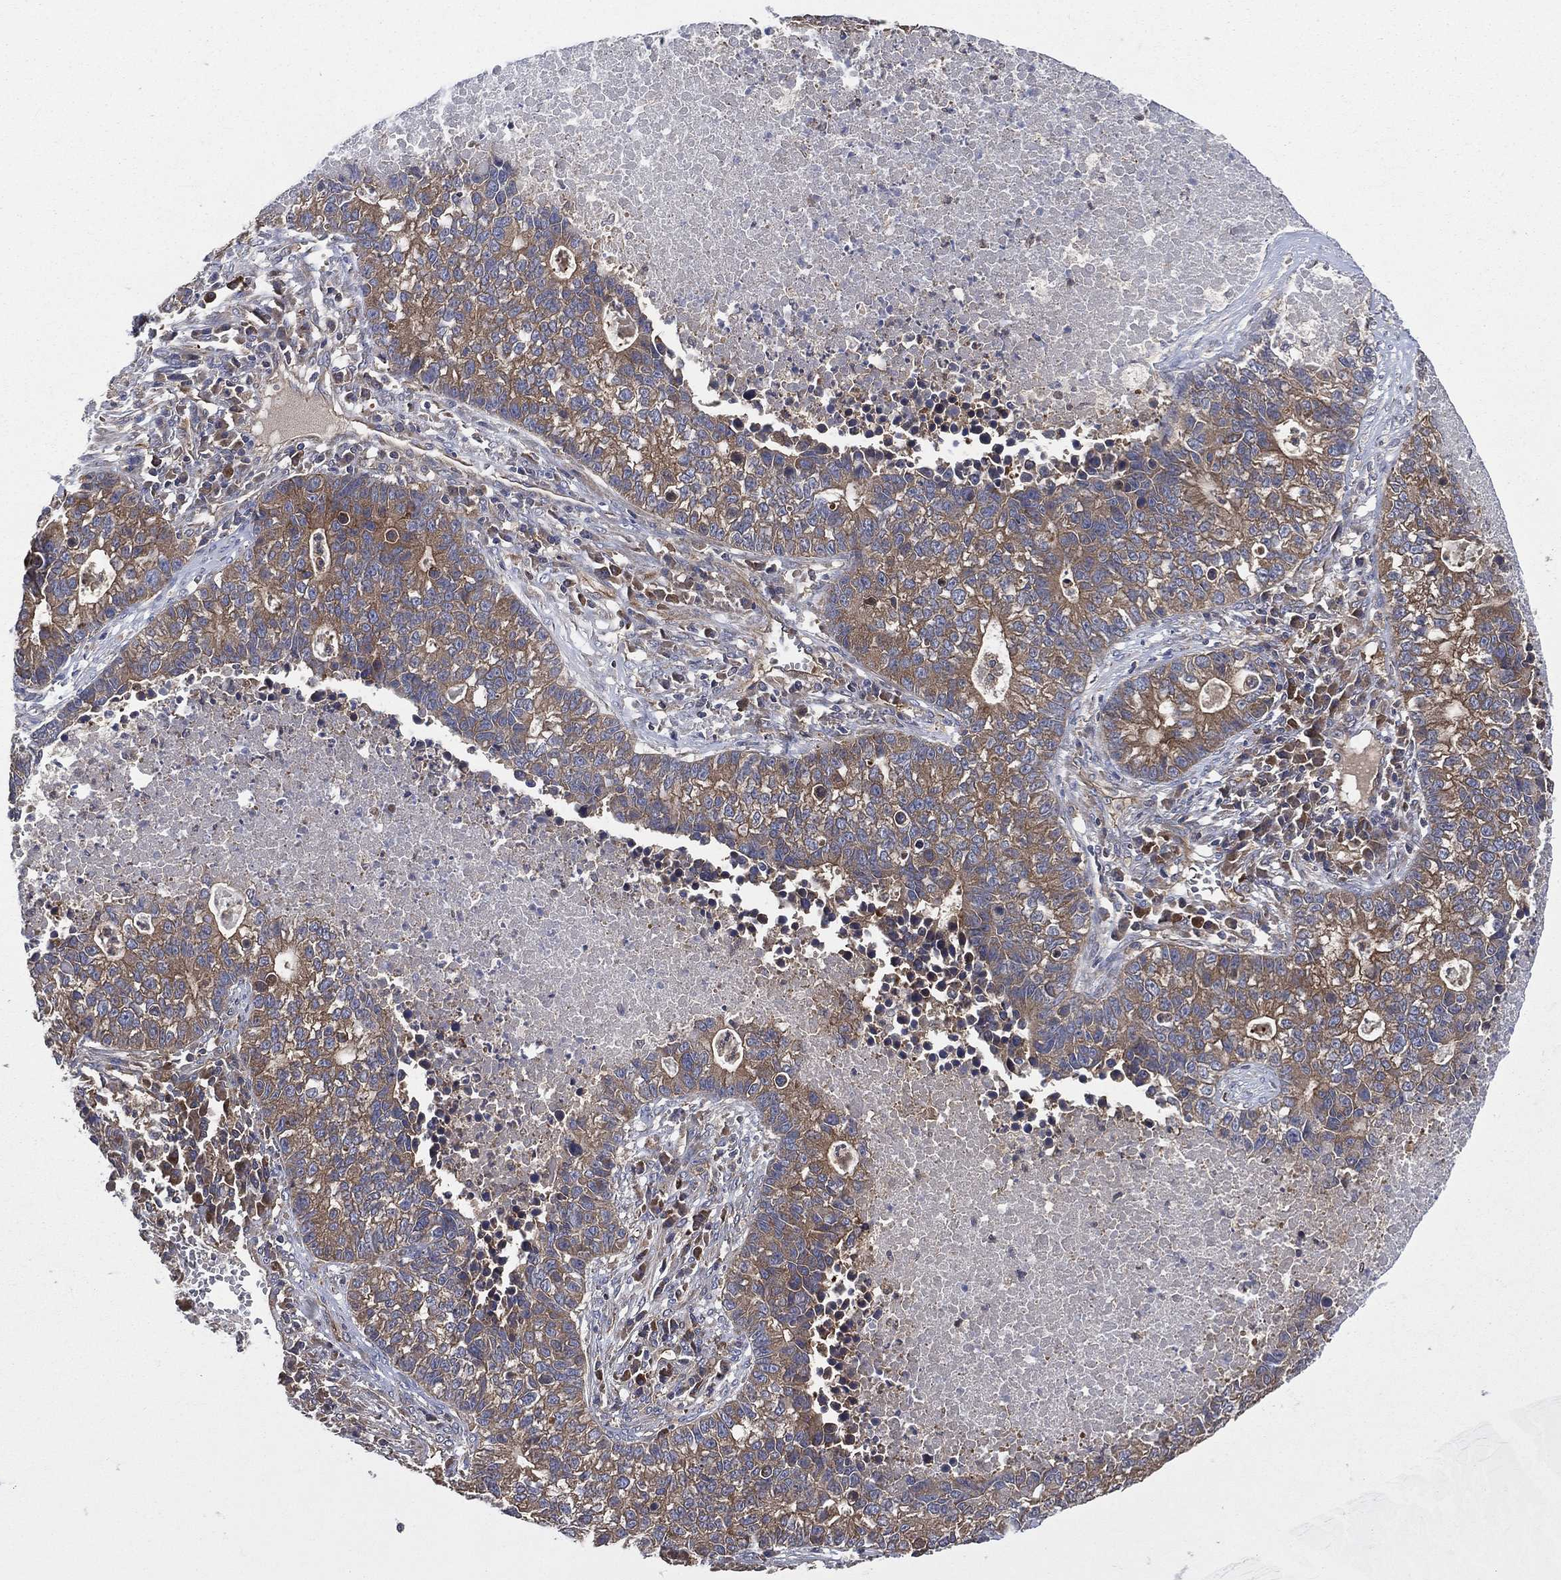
{"staining": {"intensity": "moderate", "quantity": "25%-75%", "location": "cytoplasmic/membranous"}, "tissue": "lung cancer", "cell_type": "Tumor cells", "image_type": "cancer", "snomed": [{"axis": "morphology", "description": "Adenocarcinoma, NOS"}, {"axis": "topography", "description": "Lung"}], "caption": "The immunohistochemical stain highlights moderate cytoplasmic/membranous positivity in tumor cells of lung adenocarcinoma tissue. Using DAB (brown) and hematoxylin (blue) stains, captured at high magnification using brightfield microscopy.", "gene": "SMPD3", "patient": {"sex": "male", "age": 57}}